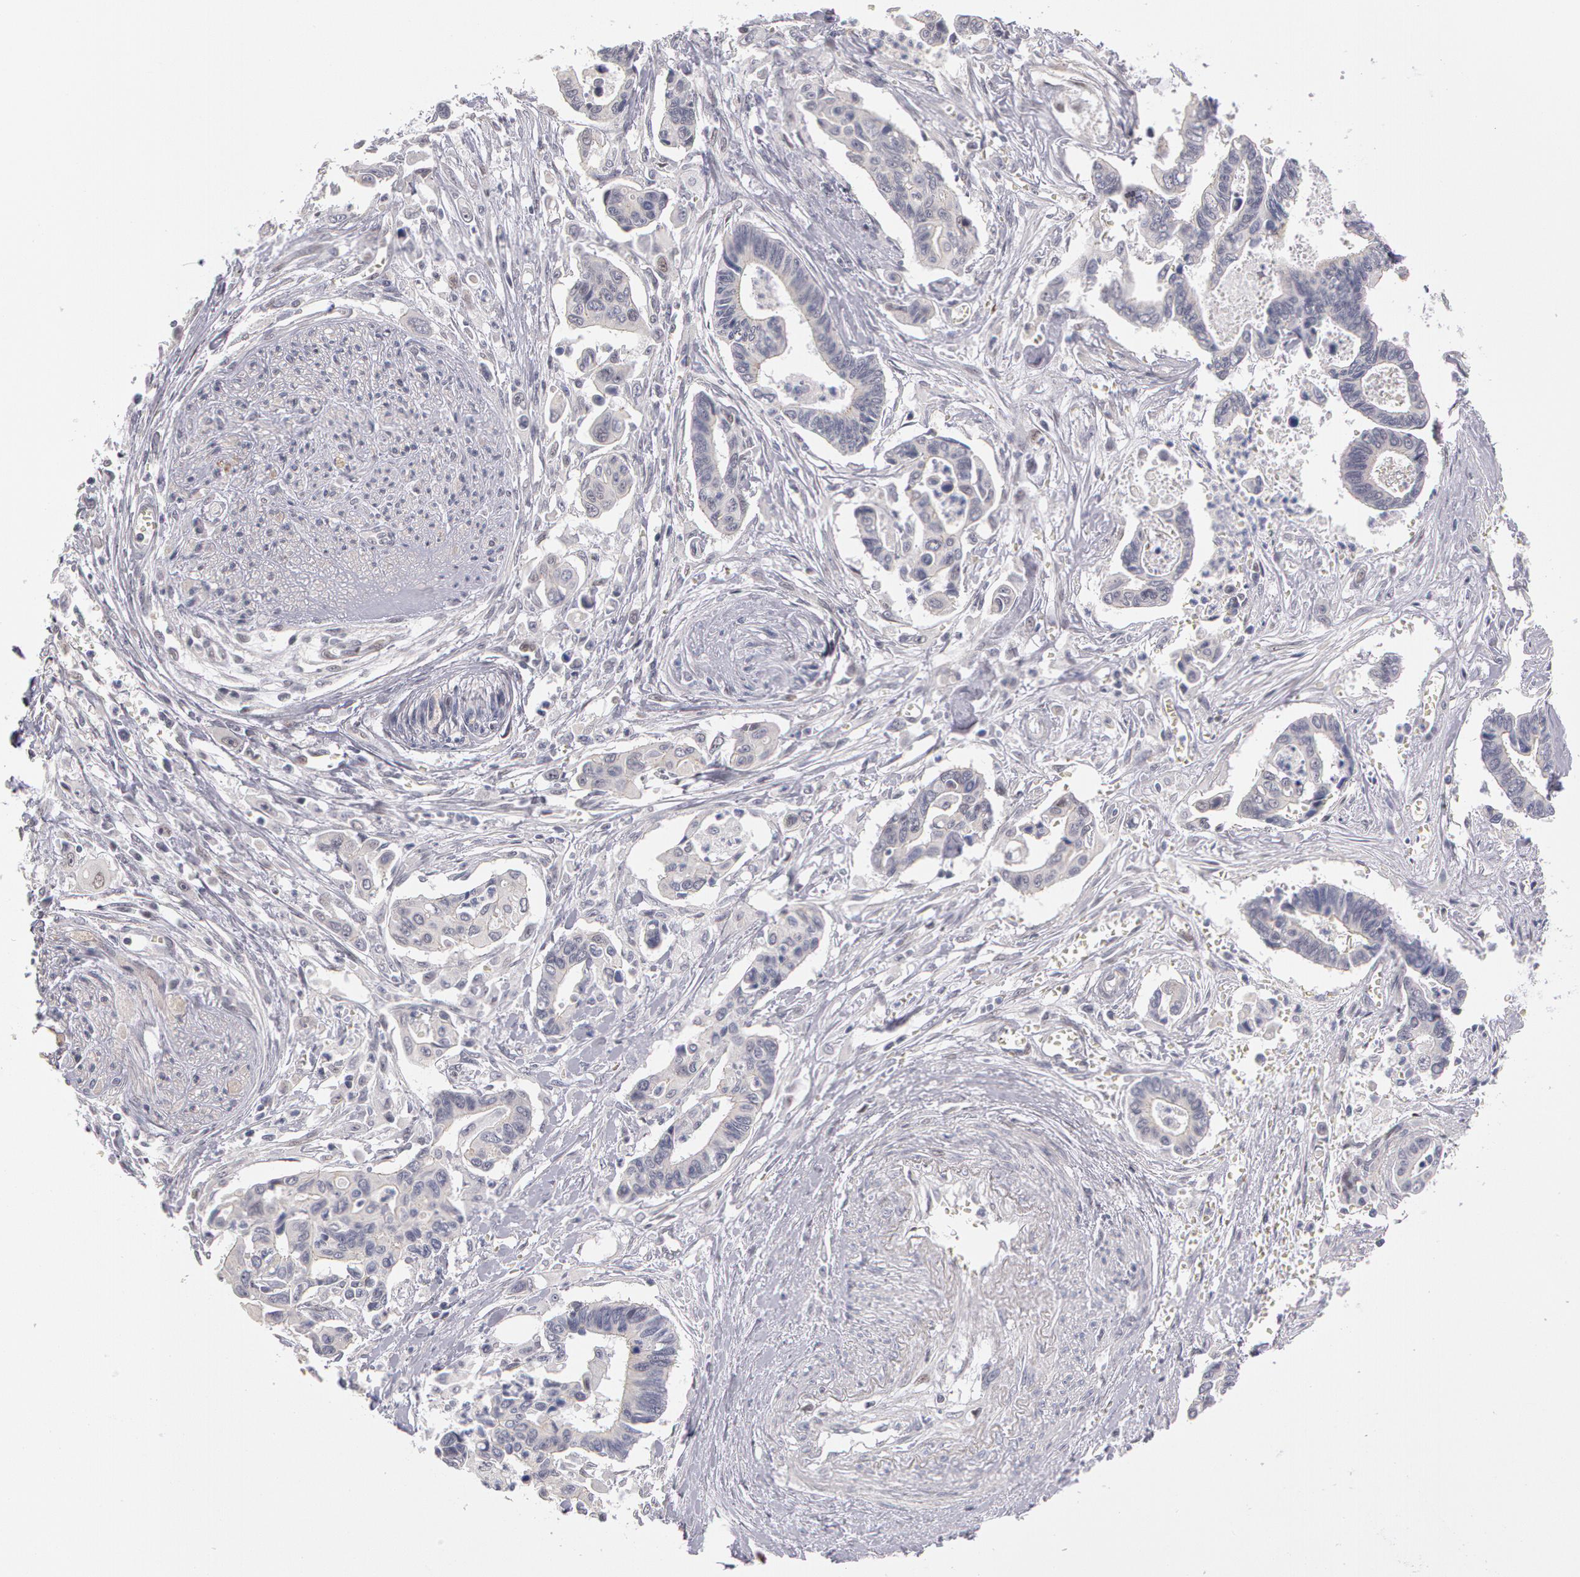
{"staining": {"intensity": "negative", "quantity": "none", "location": "none"}, "tissue": "pancreatic cancer", "cell_type": "Tumor cells", "image_type": "cancer", "snomed": [{"axis": "morphology", "description": "Adenocarcinoma, NOS"}, {"axis": "topography", "description": "Pancreas"}], "caption": "High power microscopy photomicrograph of an immunohistochemistry histopathology image of pancreatic cancer, revealing no significant expression in tumor cells.", "gene": "PRICKLE1", "patient": {"sex": "female", "age": 70}}